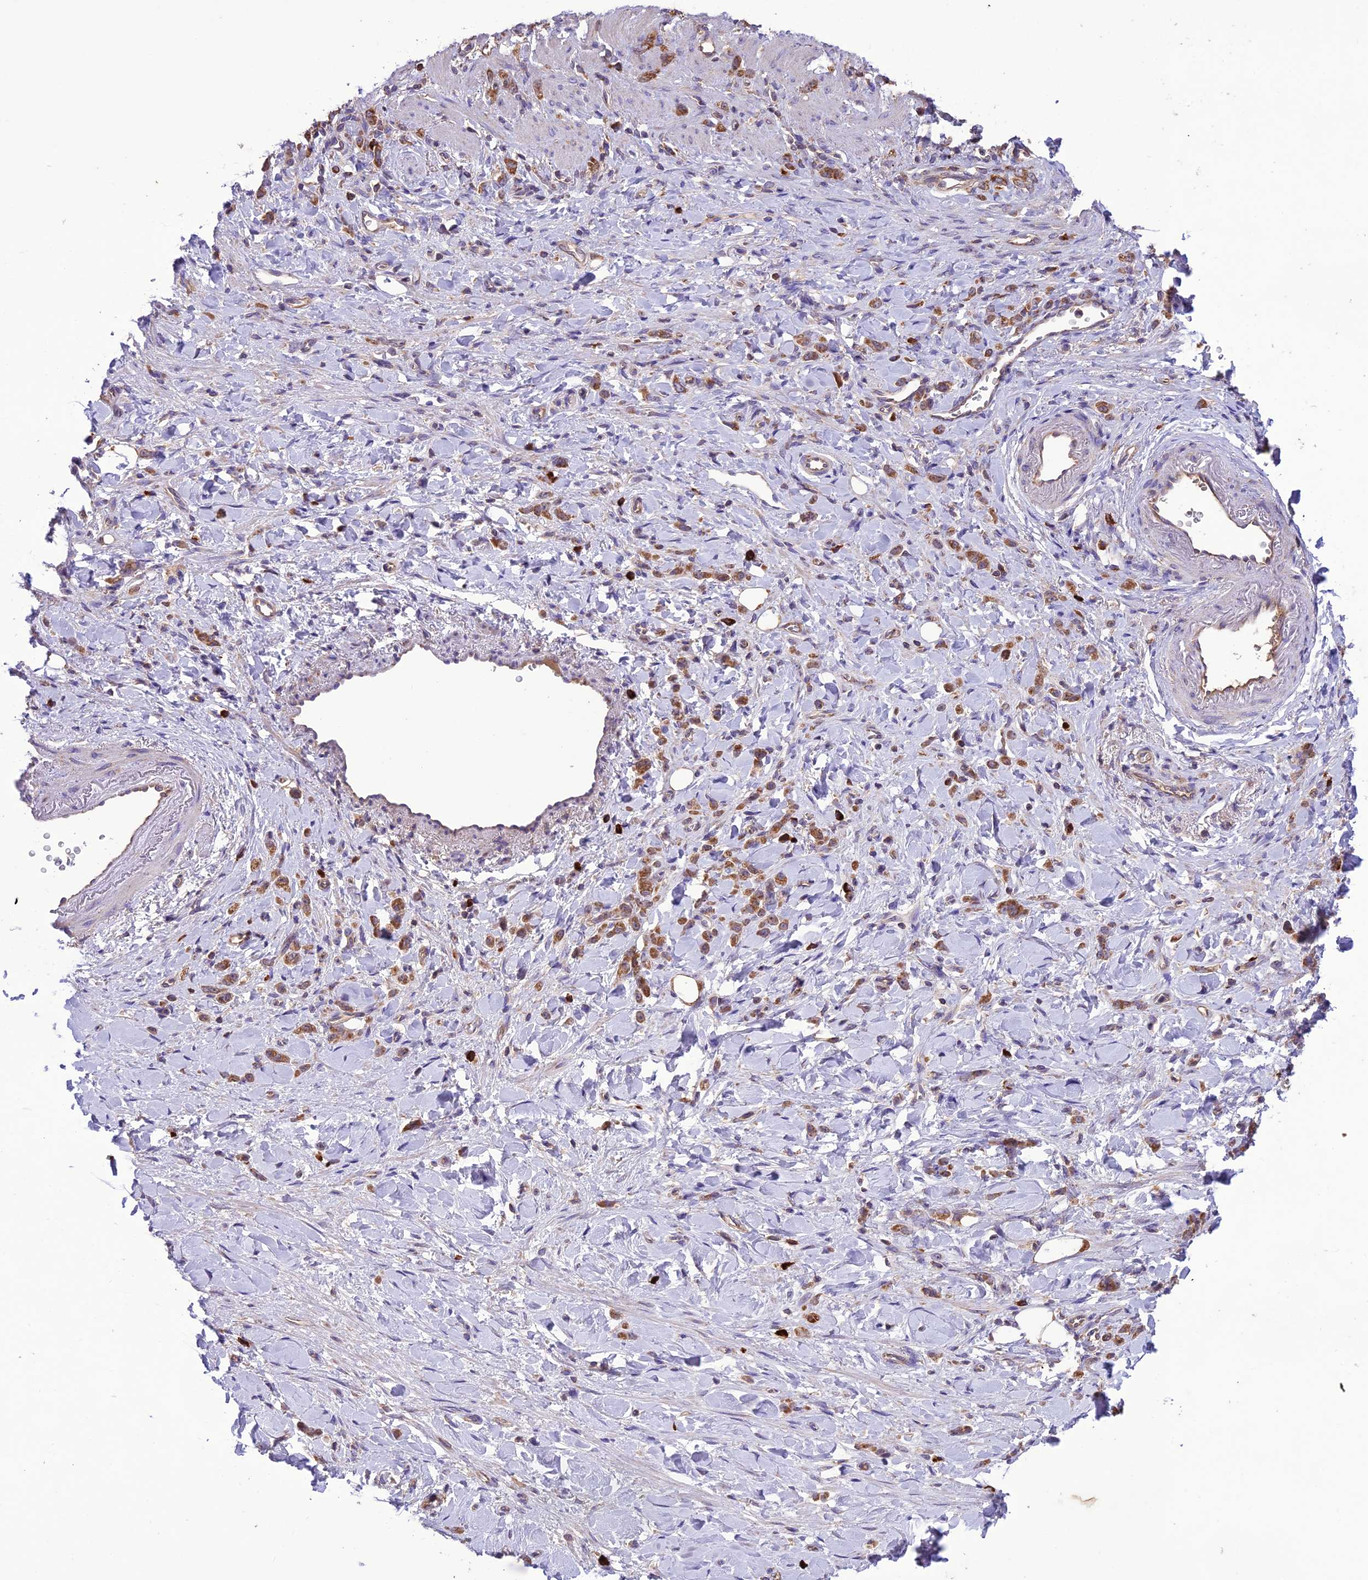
{"staining": {"intensity": "moderate", "quantity": ">75%", "location": "cytoplasmic/membranous"}, "tissue": "stomach cancer", "cell_type": "Tumor cells", "image_type": "cancer", "snomed": [{"axis": "morphology", "description": "Normal tissue, NOS"}, {"axis": "morphology", "description": "Adenocarcinoma, NOS"}, {"axis": "topography", "description": "Stomach"}], "caption": "A high-resolution photomicrograph shows immunohistochemistry (IHC) staining of stomach cancer (adenocarcinoma), which shows moderate cytoplasmic/membranous staining in about >75% of tumor cells.", "gene": "NDUFAF1", "patient": {"sex": "male", "age": 82}}